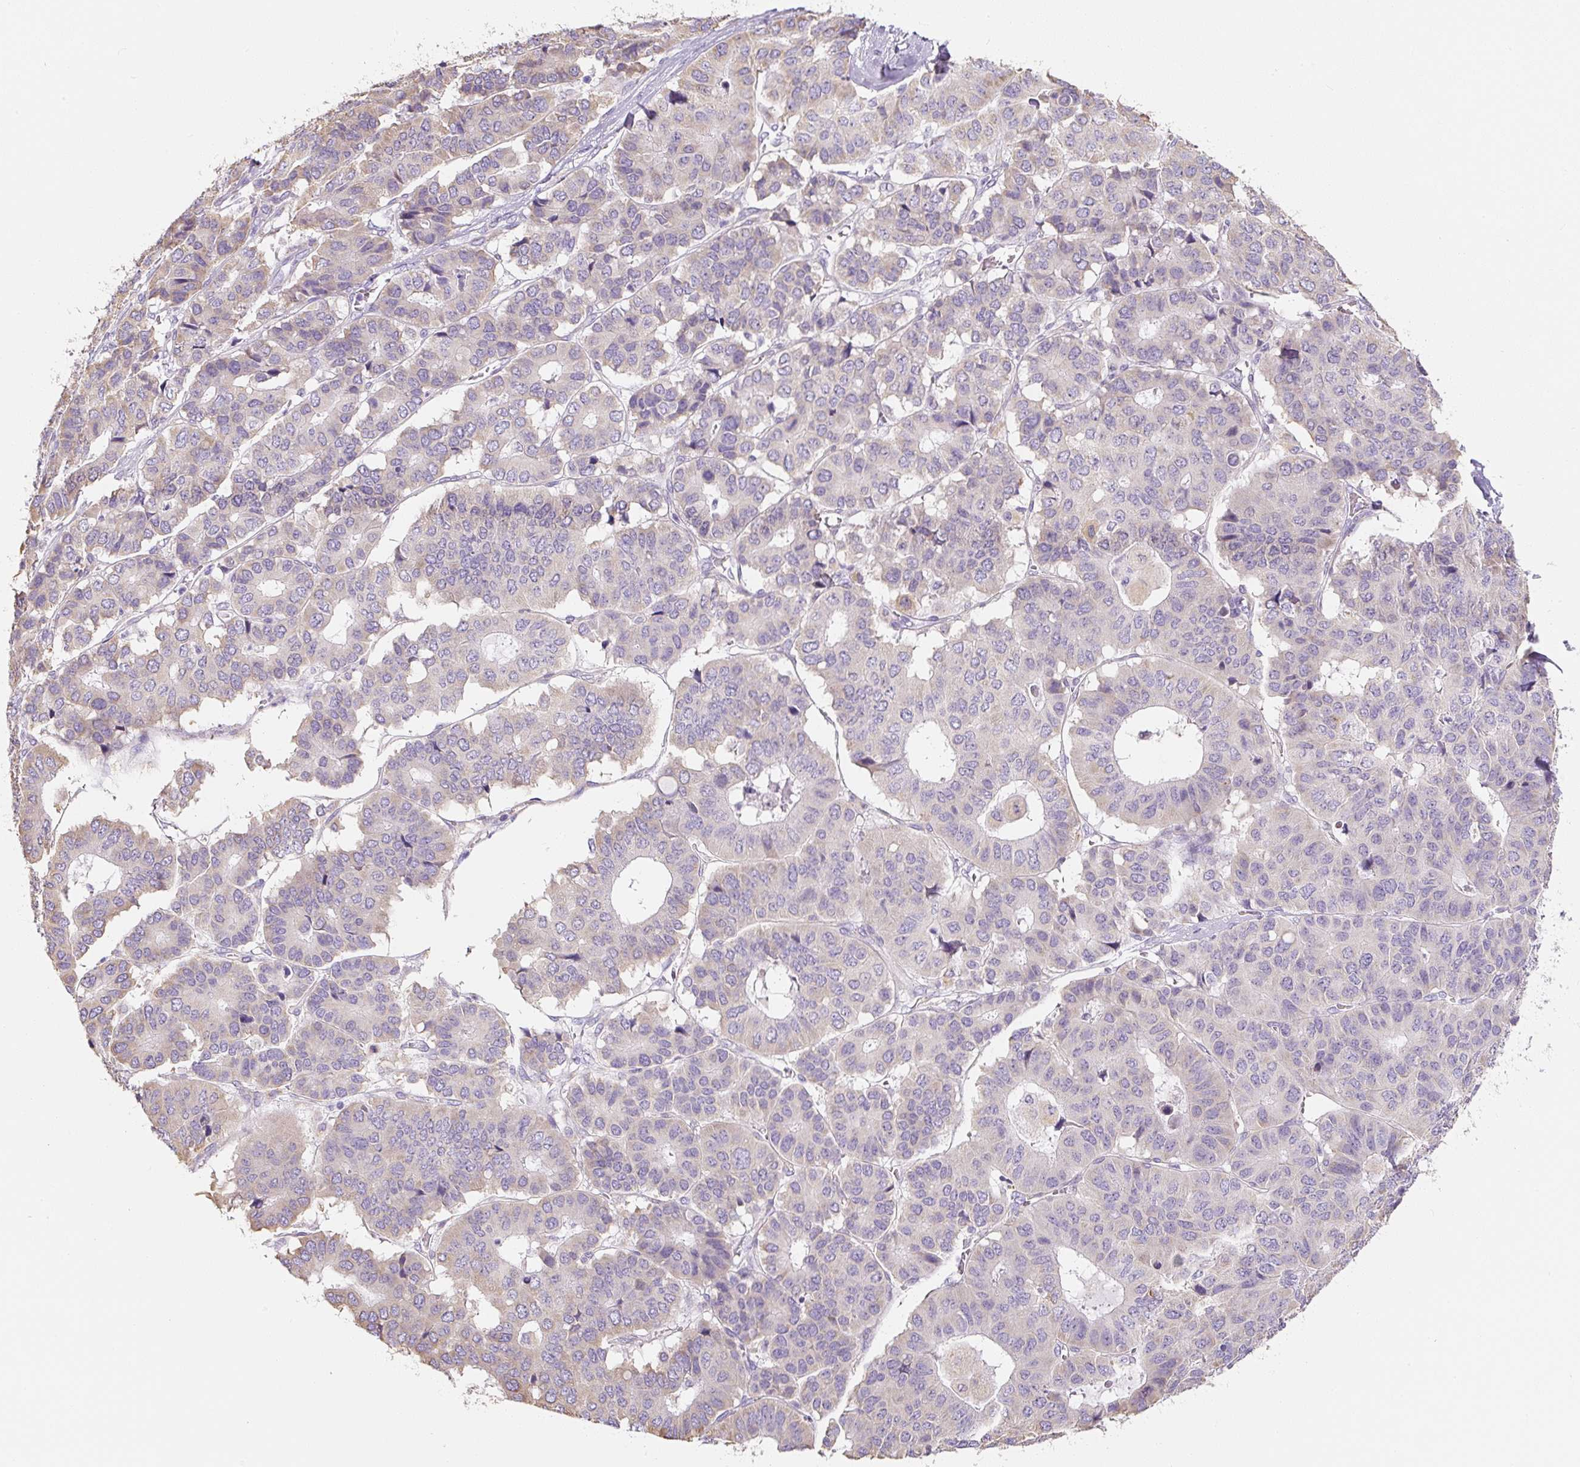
{"staining": {"intensity": "weak", "quantity": "<25%", "location": "cytoplasmic/membranous"}, "tissue": "pancreatic cancer", "cell_type": "Tumor cells", "image_type": "cancer", "snomed": [{"axis": "morphology", "description": "Adenocarcinoma, NOS"}, {"axis": "topography", "description": "Pancreas"}], "caption": "Protein analysis of pancreatic cancer exhibits no significant positivity in tumor cells.", "gene": "PWWP3B", "patient": {"sex": "male", "age": 50}}